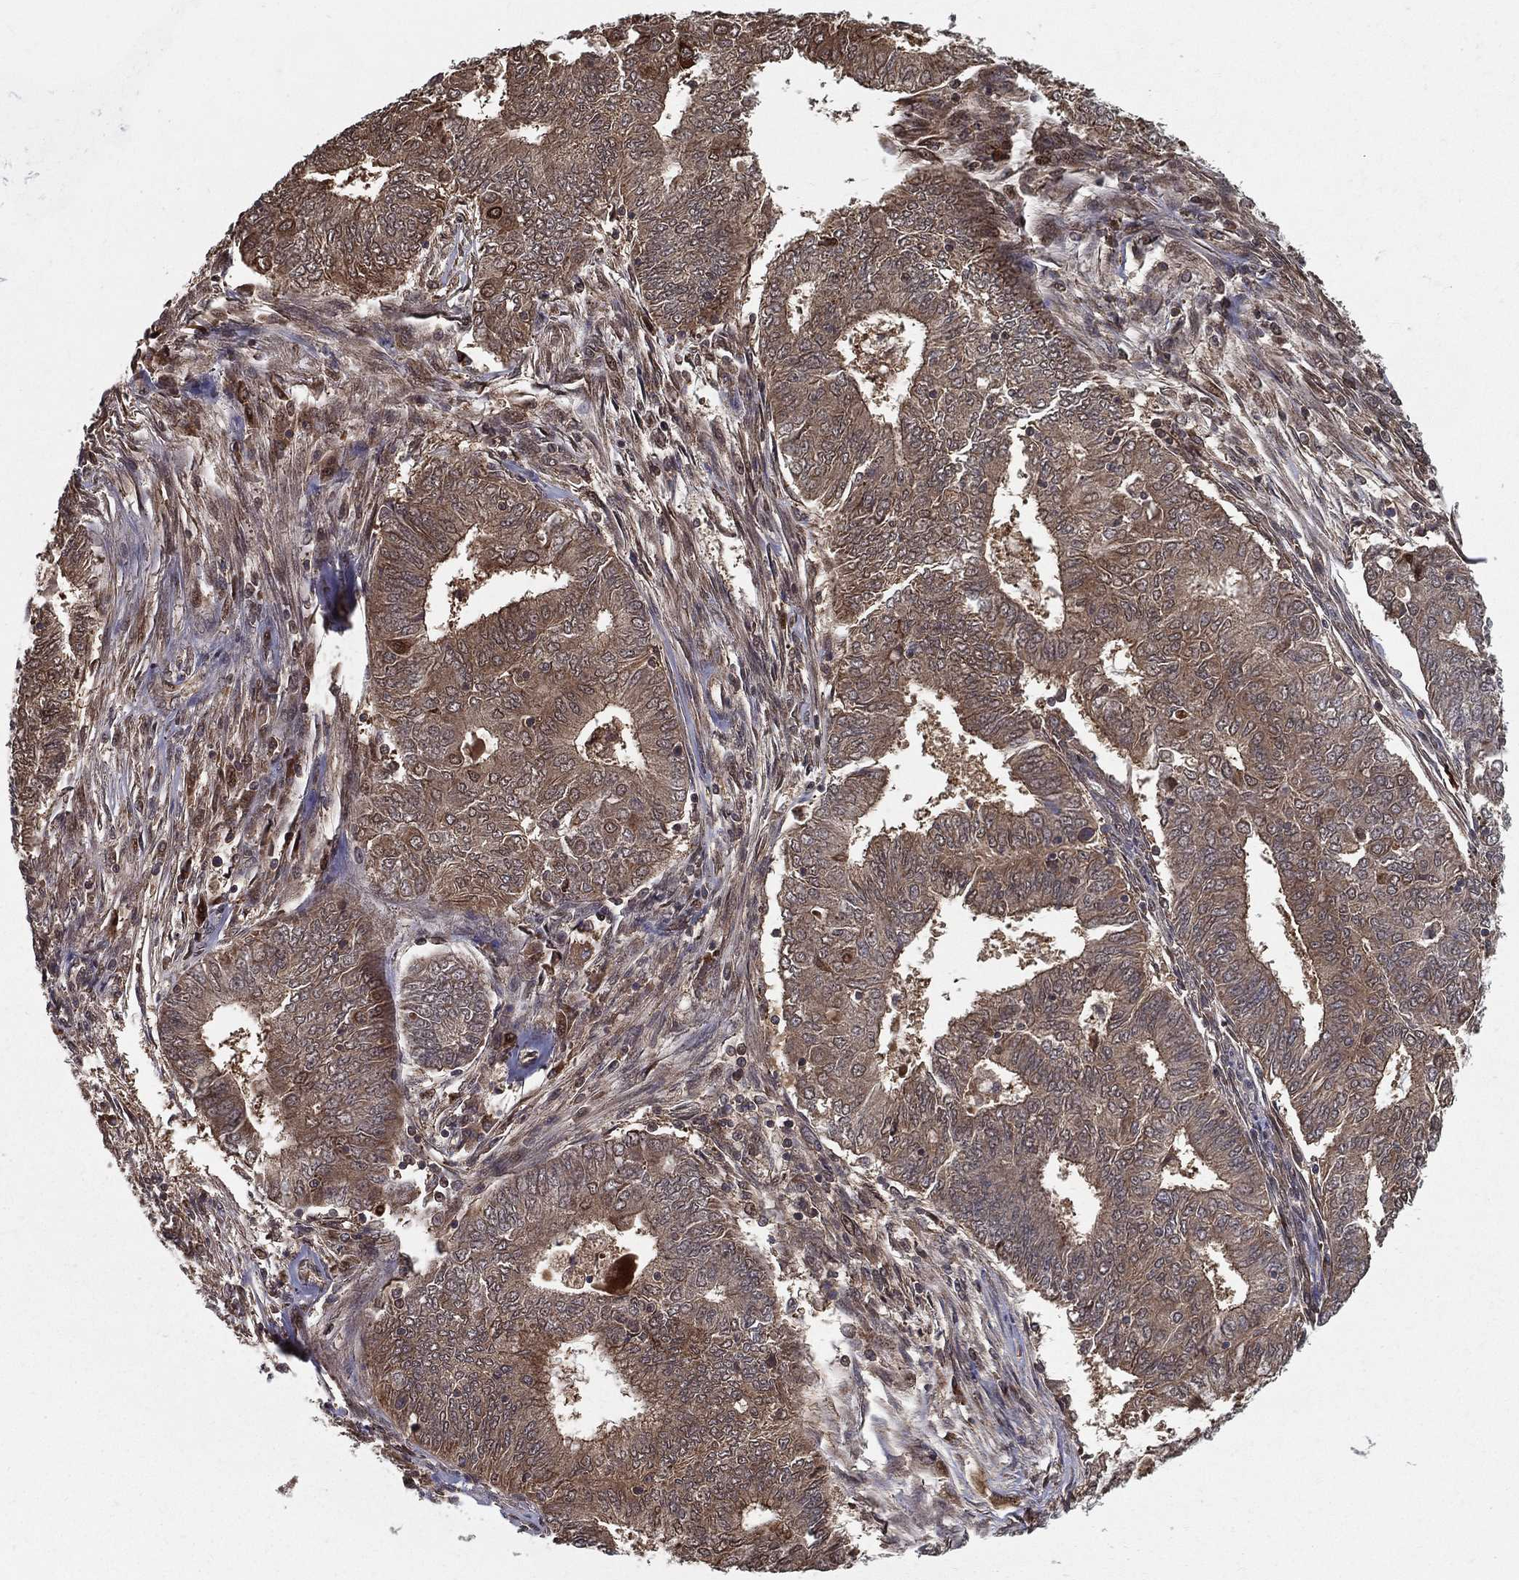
{"staining": {"intensity": "moderate", "quantity": "25%-75%", "location": "cytoplasmic/membranous"}, "tissue": "endometrial cancer", "cell_type": "Tumor cells", "image_type": "cancer", "snomed": [{"axis": "morphology", "description": "Adenocarcinoma, NOS"}, {"axis": "topography", "description": "Endometrium"}], "caption": "Immunohistochemistry image of neoplastic tissue: human adenocarcinoma (endometrial) stained using immunohistochemistry (IHC) exhibits medium levels of moderate protein expression localized specifically in the cytoplasmic/membranous of tumor cells, appearing as a cytoplasmic/membranous brown color.", "gene": "SLC6A6", "patient": {"sex": "female", "age": 62}}